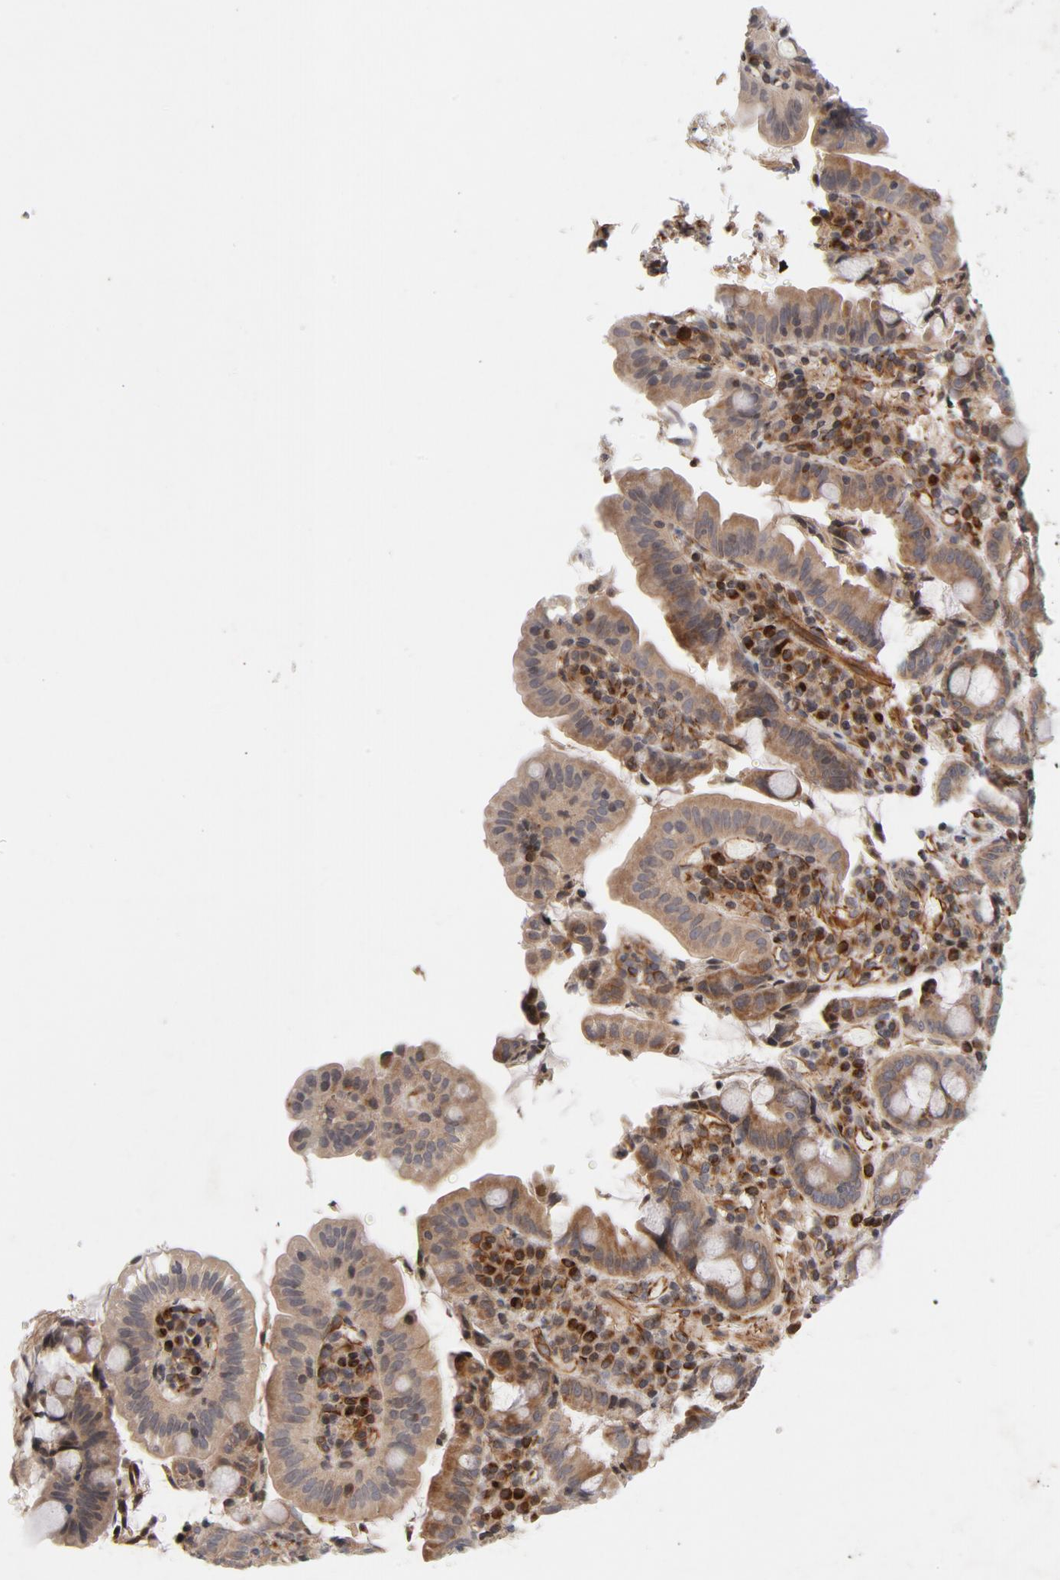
{"staining": {"intensity": "moderate", "quantity": ">75%", "location": "cytoplasmic/membranous"}, "tissue": "pancreatic cancer", "cell_type": "Tumor cells", "image_type": "cancer", "snomed": [{"axis": "morphology", "description": "Adenocarcinoma, NOS"}, {"axis": "topography", "description": "Pancreas"}], "caption": "Pancreatic cancer tissue displays moderate cytoplasmic/membranous positivity in approximately >75% of tumor cells, visualized by immunohistochemistry. (DAB IHC with brightfield microscopy, high magnification).", "gene": "DNAAF2", "patient": {"sex": "male", "age": 82}}